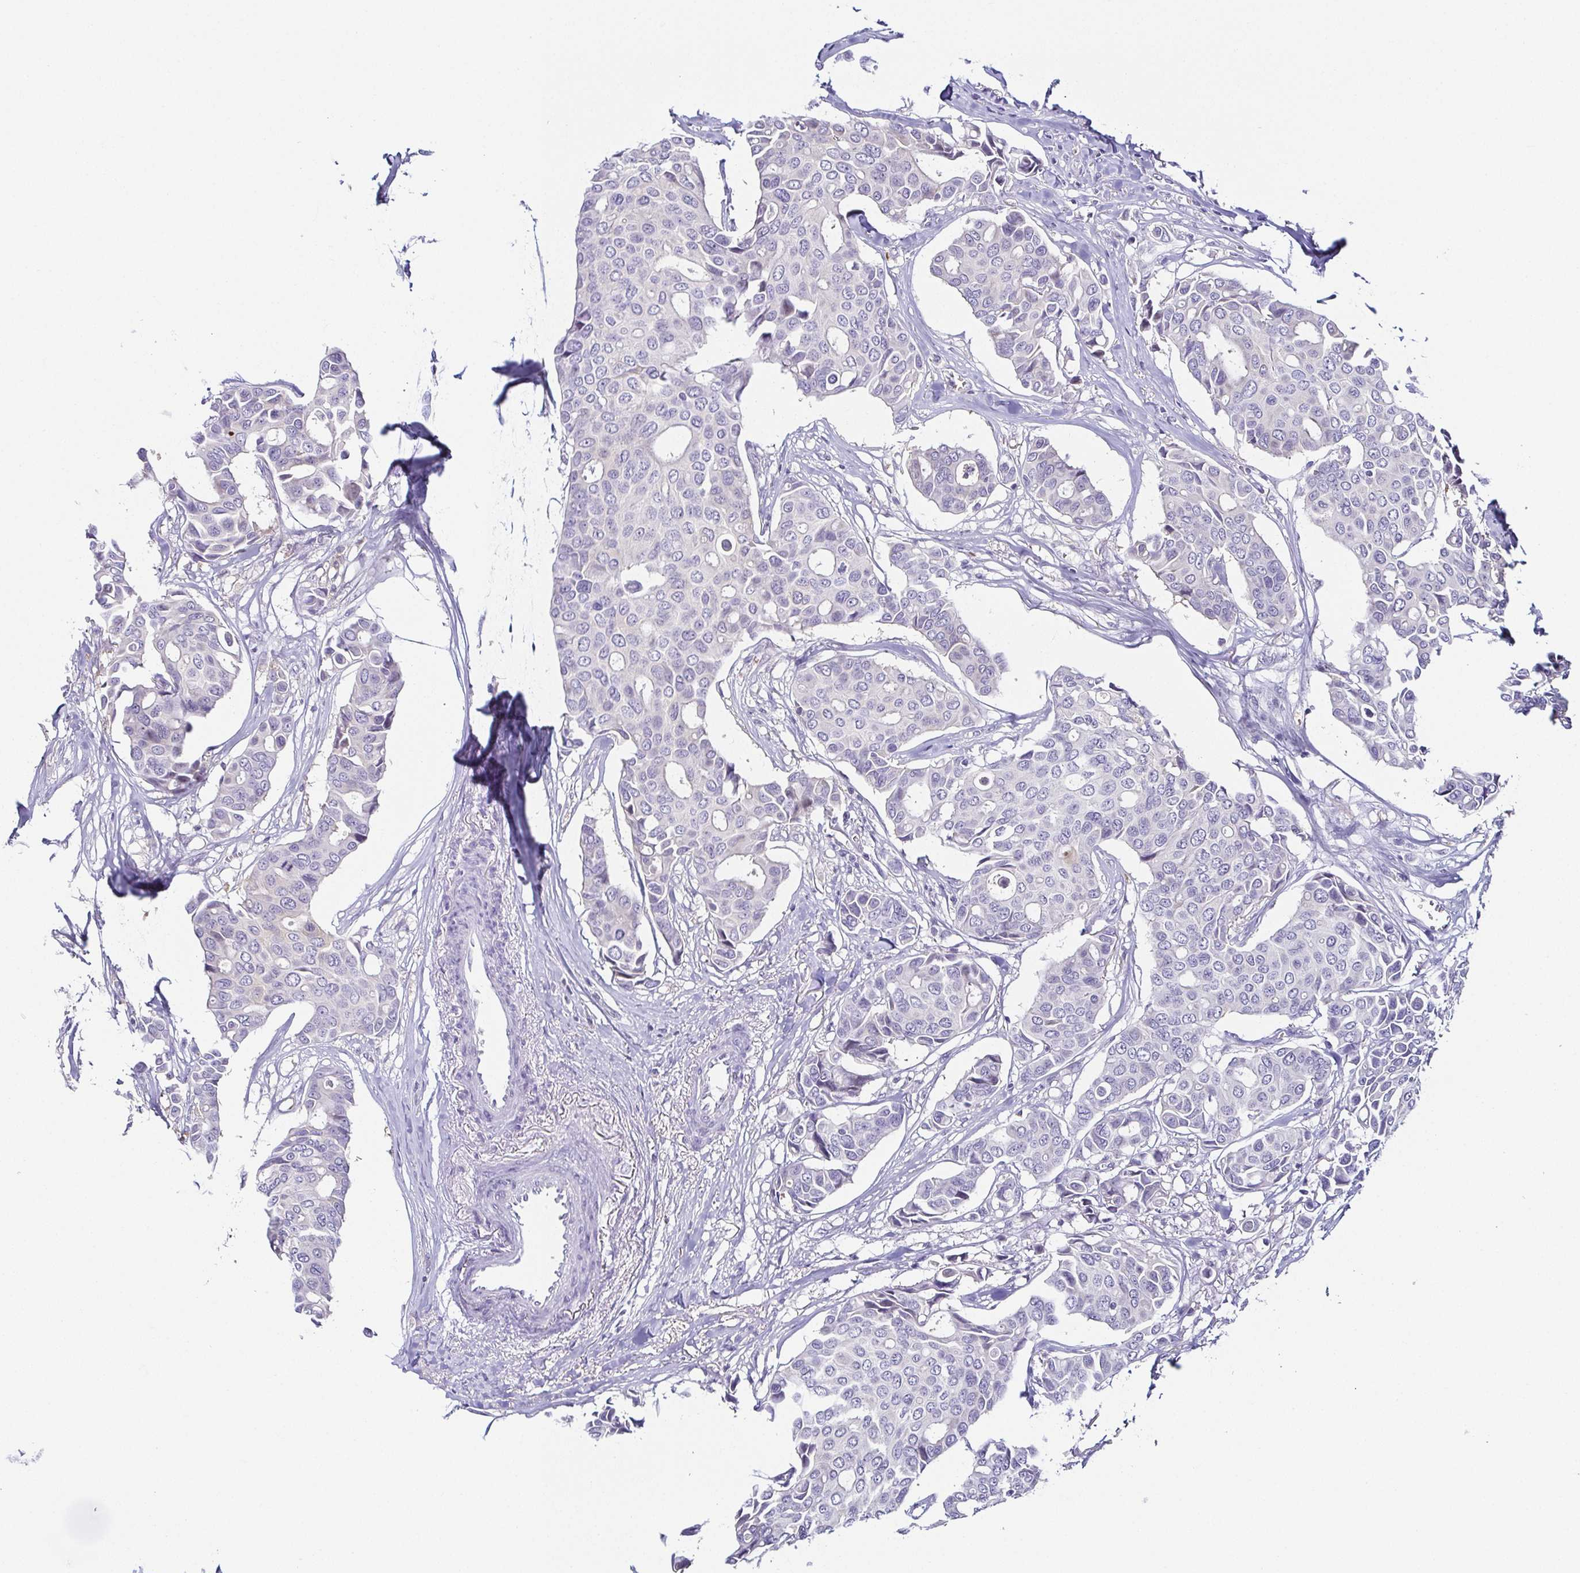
{"staining": {"intensity": "negative", "quantity": "none", "location": "none"}, "tissue": "breast cancer", "cell_type": "Tumor cells", "image_type": "cancer", "snomed": [{"axis": "morphology", "description": "Duct carcinoma"}, {"axis": "topography", "description": "Breast"}], "caption": "Image shows no significant protein expression in tumor cells of breast cancer.", "gene": "FAM162B", "patient": {"sex": "female", "age": 54}}